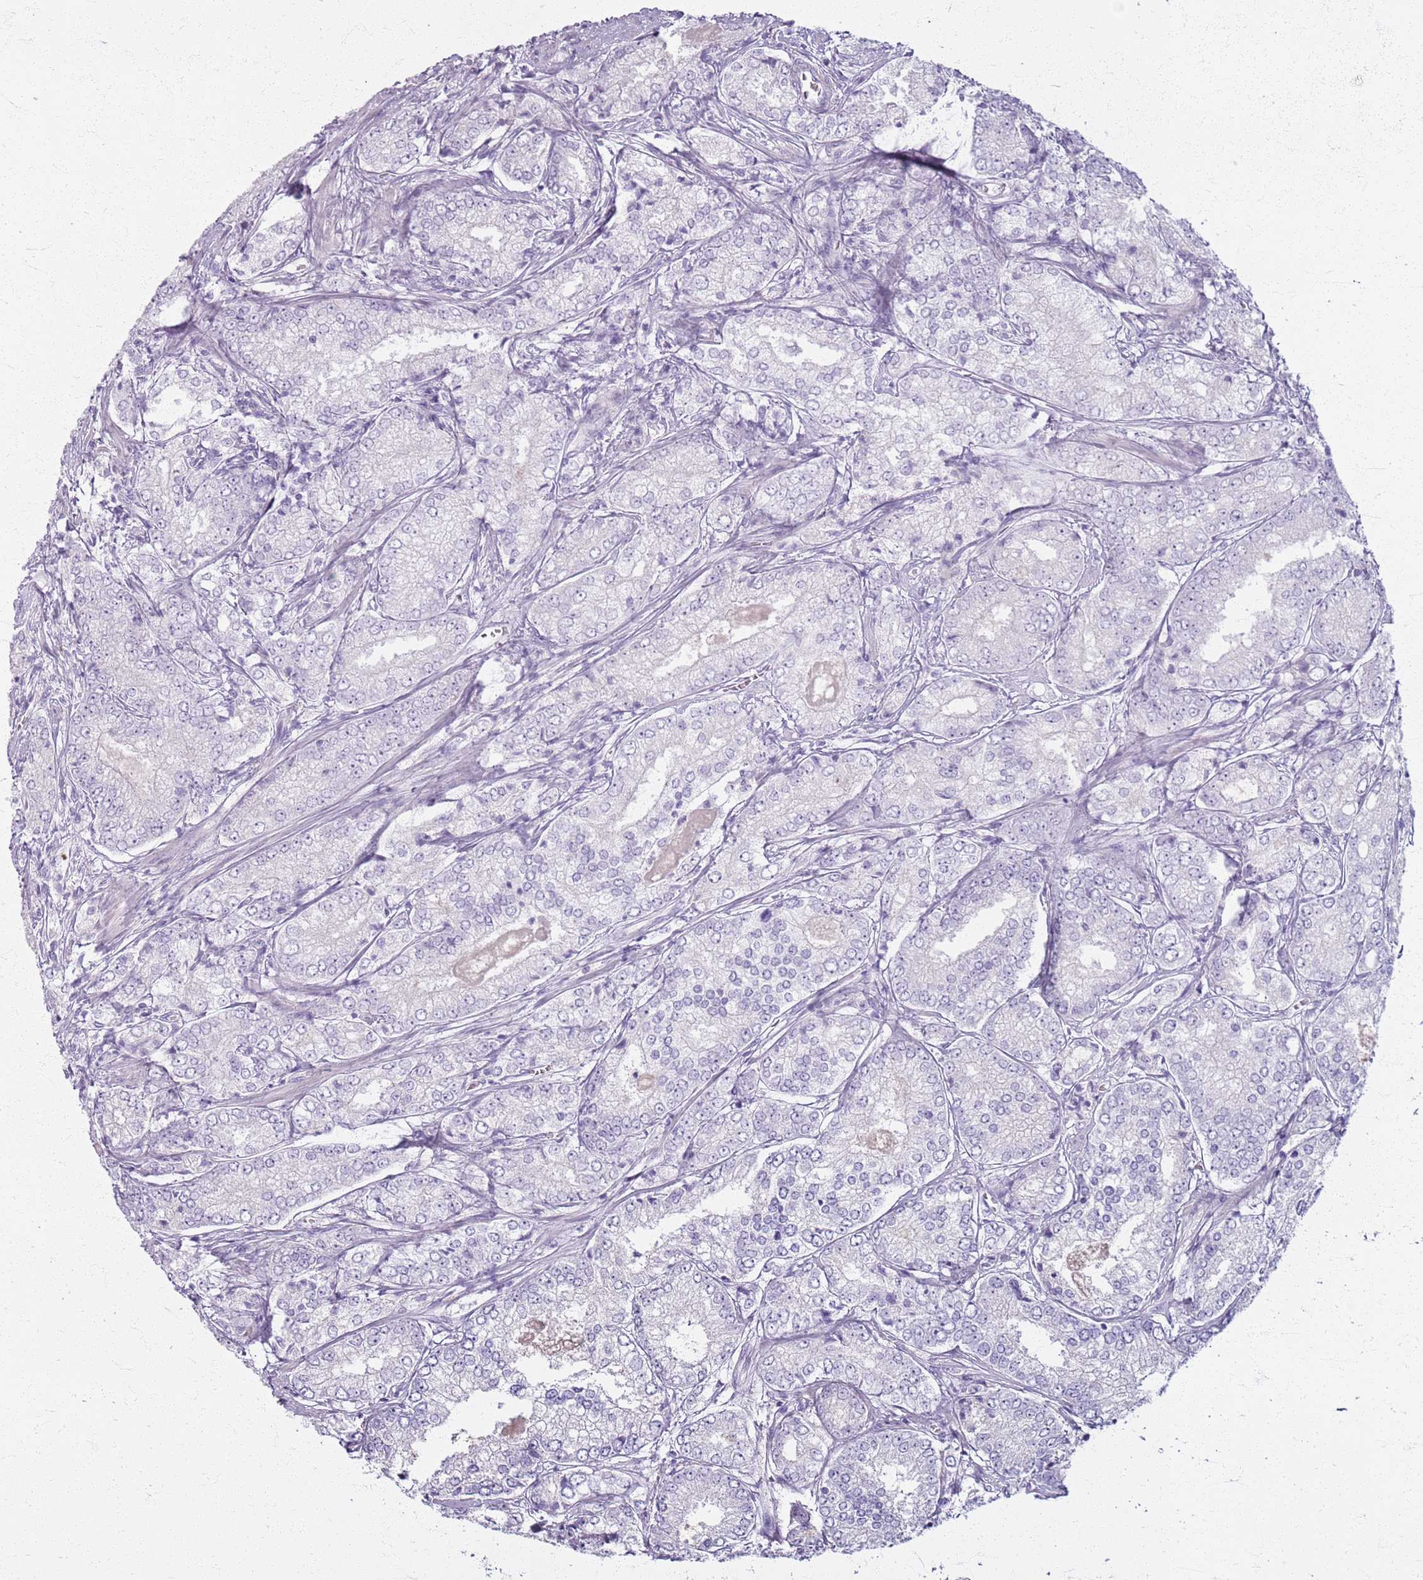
{"staining": {"intensity": "negative", "quantity": "none", "location": "none"}, "tissue": "prostate cancer", "cell_type": "Tumor cells", "image_type": "cancer", "snomed": [{"axis": "morphology", "description": "Adenocarcinoma, High grade"}, {"axis": "topography", "description": "Prostate"}], "caption": "Image shows no protein staining in tumor cells of prostate cancer (adenocarcinoma (high-grade)) tissue.", "gene": "CSRP3", "patient": {"sex": "male", "age": 63}}